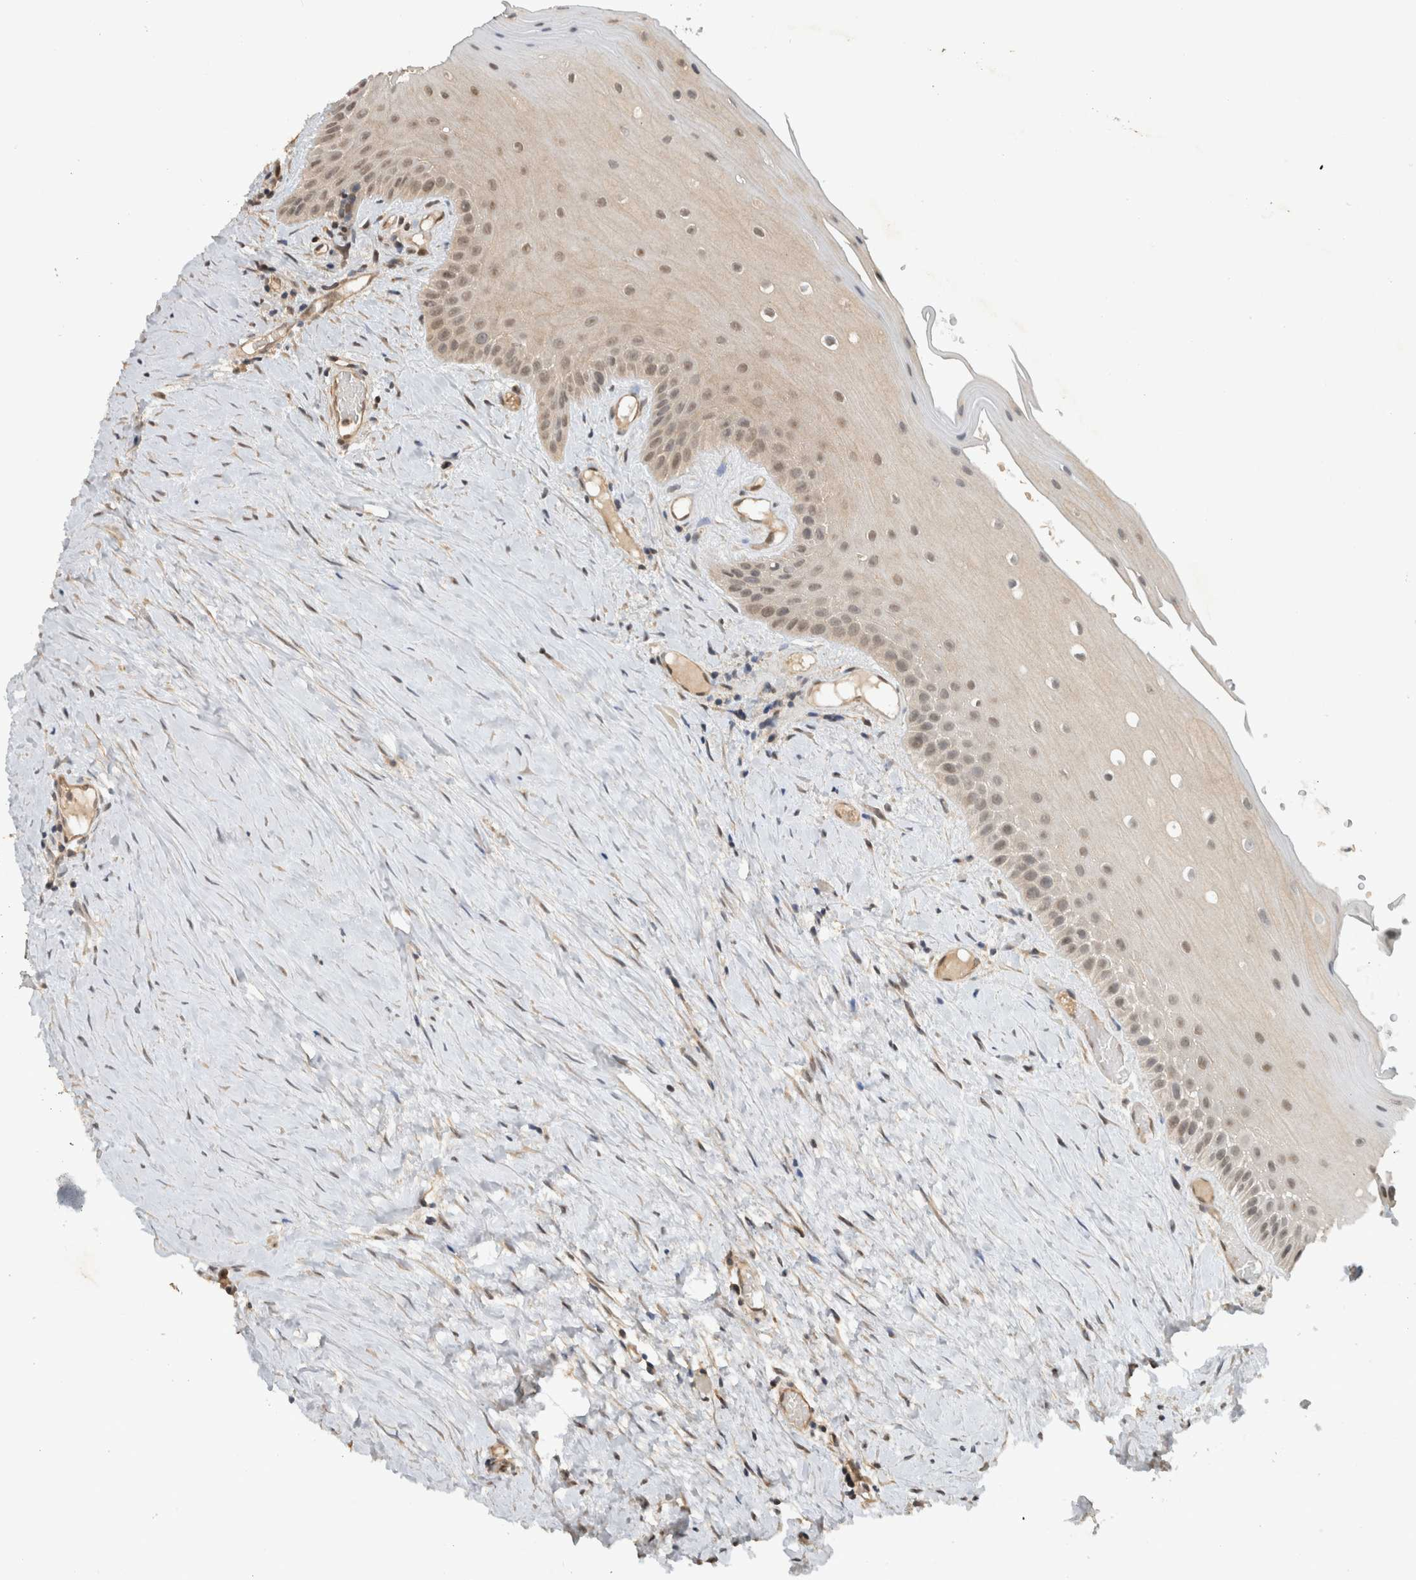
{"staining": {"intensity": "weak", "quantity": ">75%", "location": "cytoplasmic/membranous,nuclear"}, "tissue": "oral mucosa", "cell_type": "Squamous epithelial cells", "image_type": "normal", "snomed": [{"axis": "morphology", "description": "Normal tissue, NOS"}, {"axis": "topography", "description": "Skeletal muscle"}, {"axis": "topography", "description": "Oral tissue"}, {"axis": "topography", "description": "Peripheral nerve tissue"}], "caption": "Immunohistochemical staining of normal oral mucosa displays >75% levels of weak cytoplasmic/membranous,nuclear protein staining in approximately >75% of squamous epithelial cells.", "gene": "CAAP1", "patient": {"sex": "female", "age": 84}}